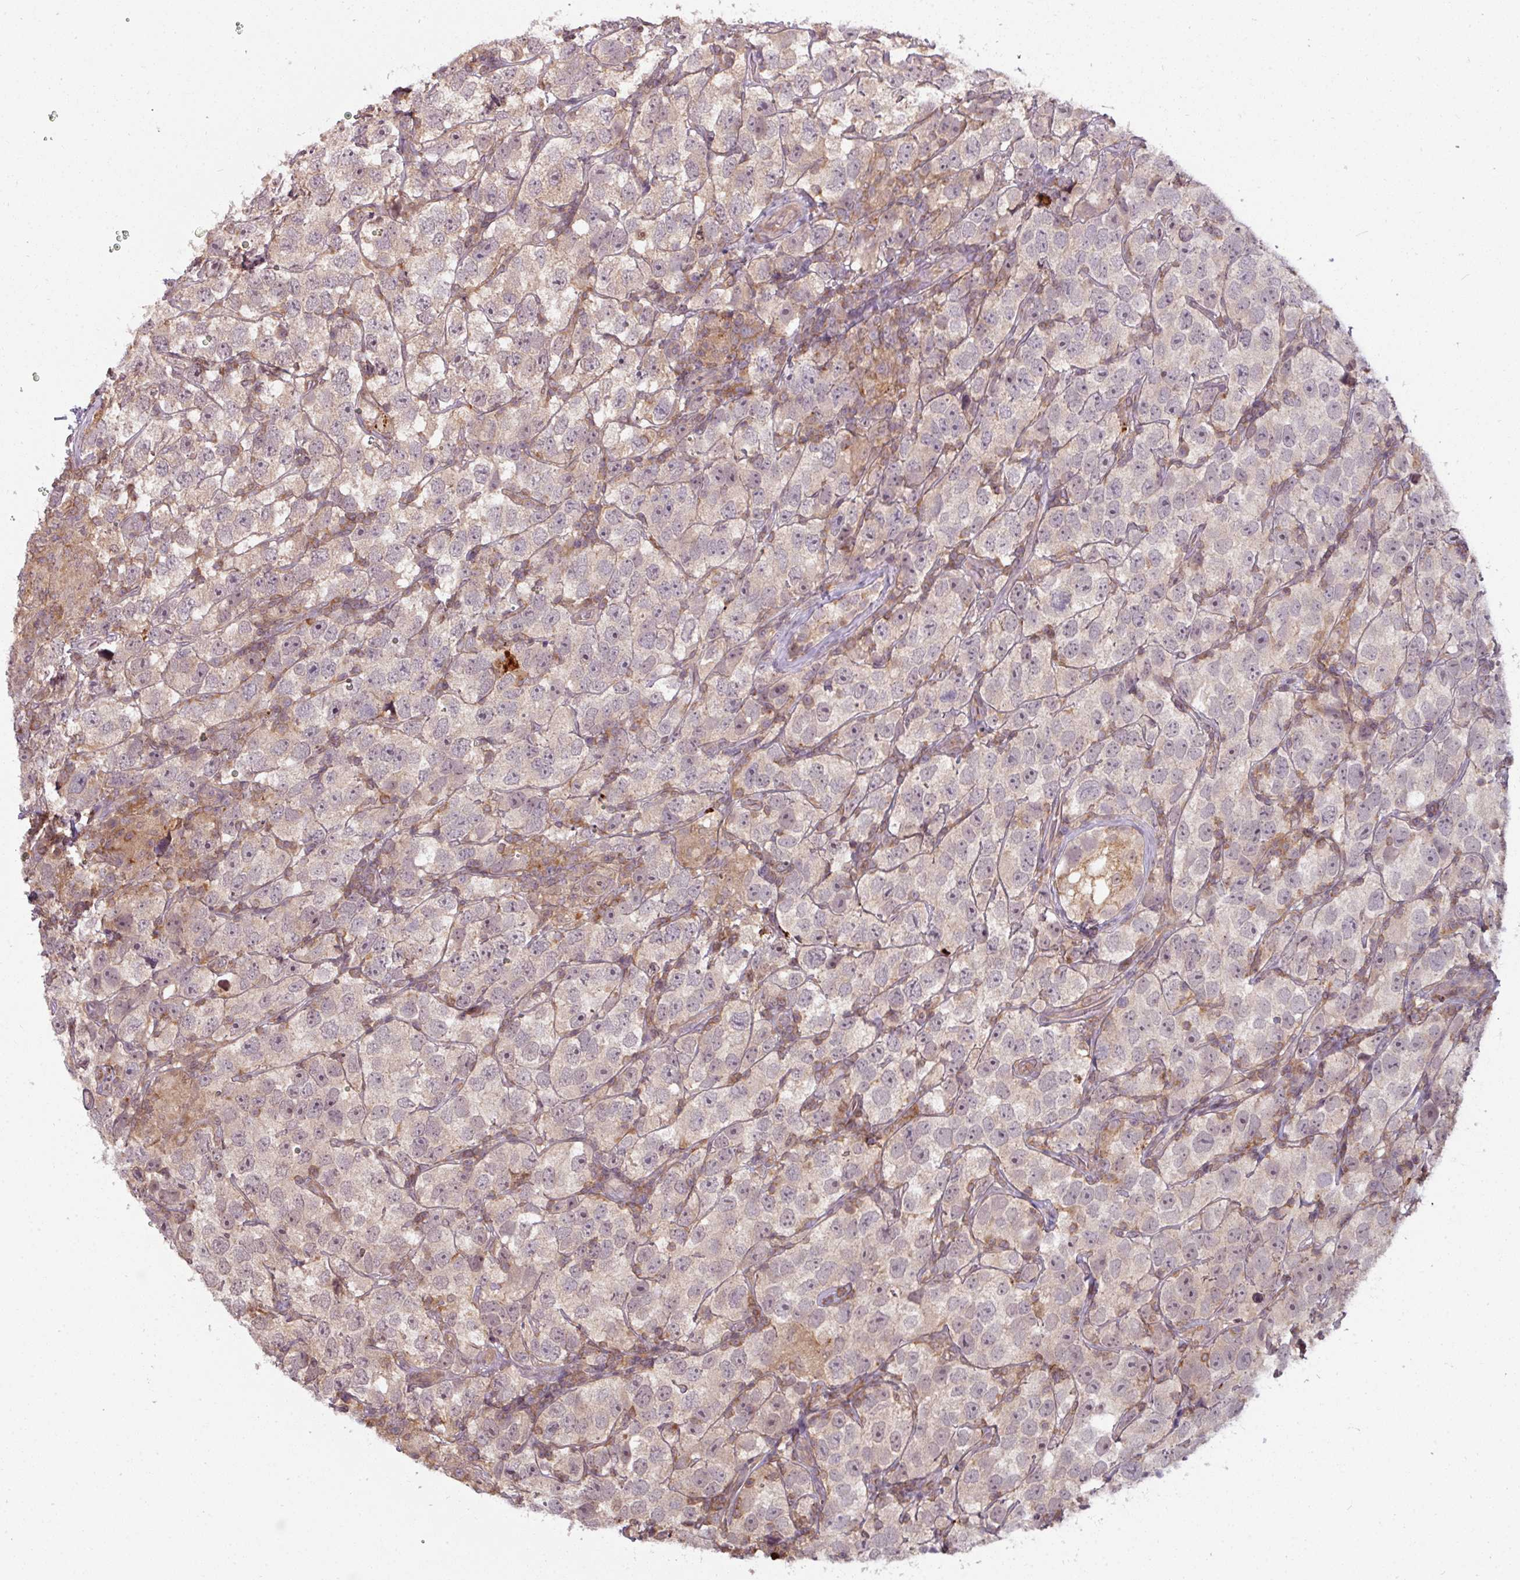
{"staining": {"intensity": "weak", "quantity": "<25%", "location": "cytoplasmic/membranous"}, "tissue": "testis cancer", "cell_type": "Tumor cells", "image_type": "cancer", "snomed": [{"axis": "morphology", "description": "Seminoma, NOS"}, {"axis": "topography", "description": "Testis"}], "caption": "DAB immunohistochemical staining of human testis cancer exhibits no significant staining in tumor cells. (Brightfield microscopy of DAB IHC at high magnification).", "gene": "TUSC3", "patient": {"sex": "male", "age": 26}}